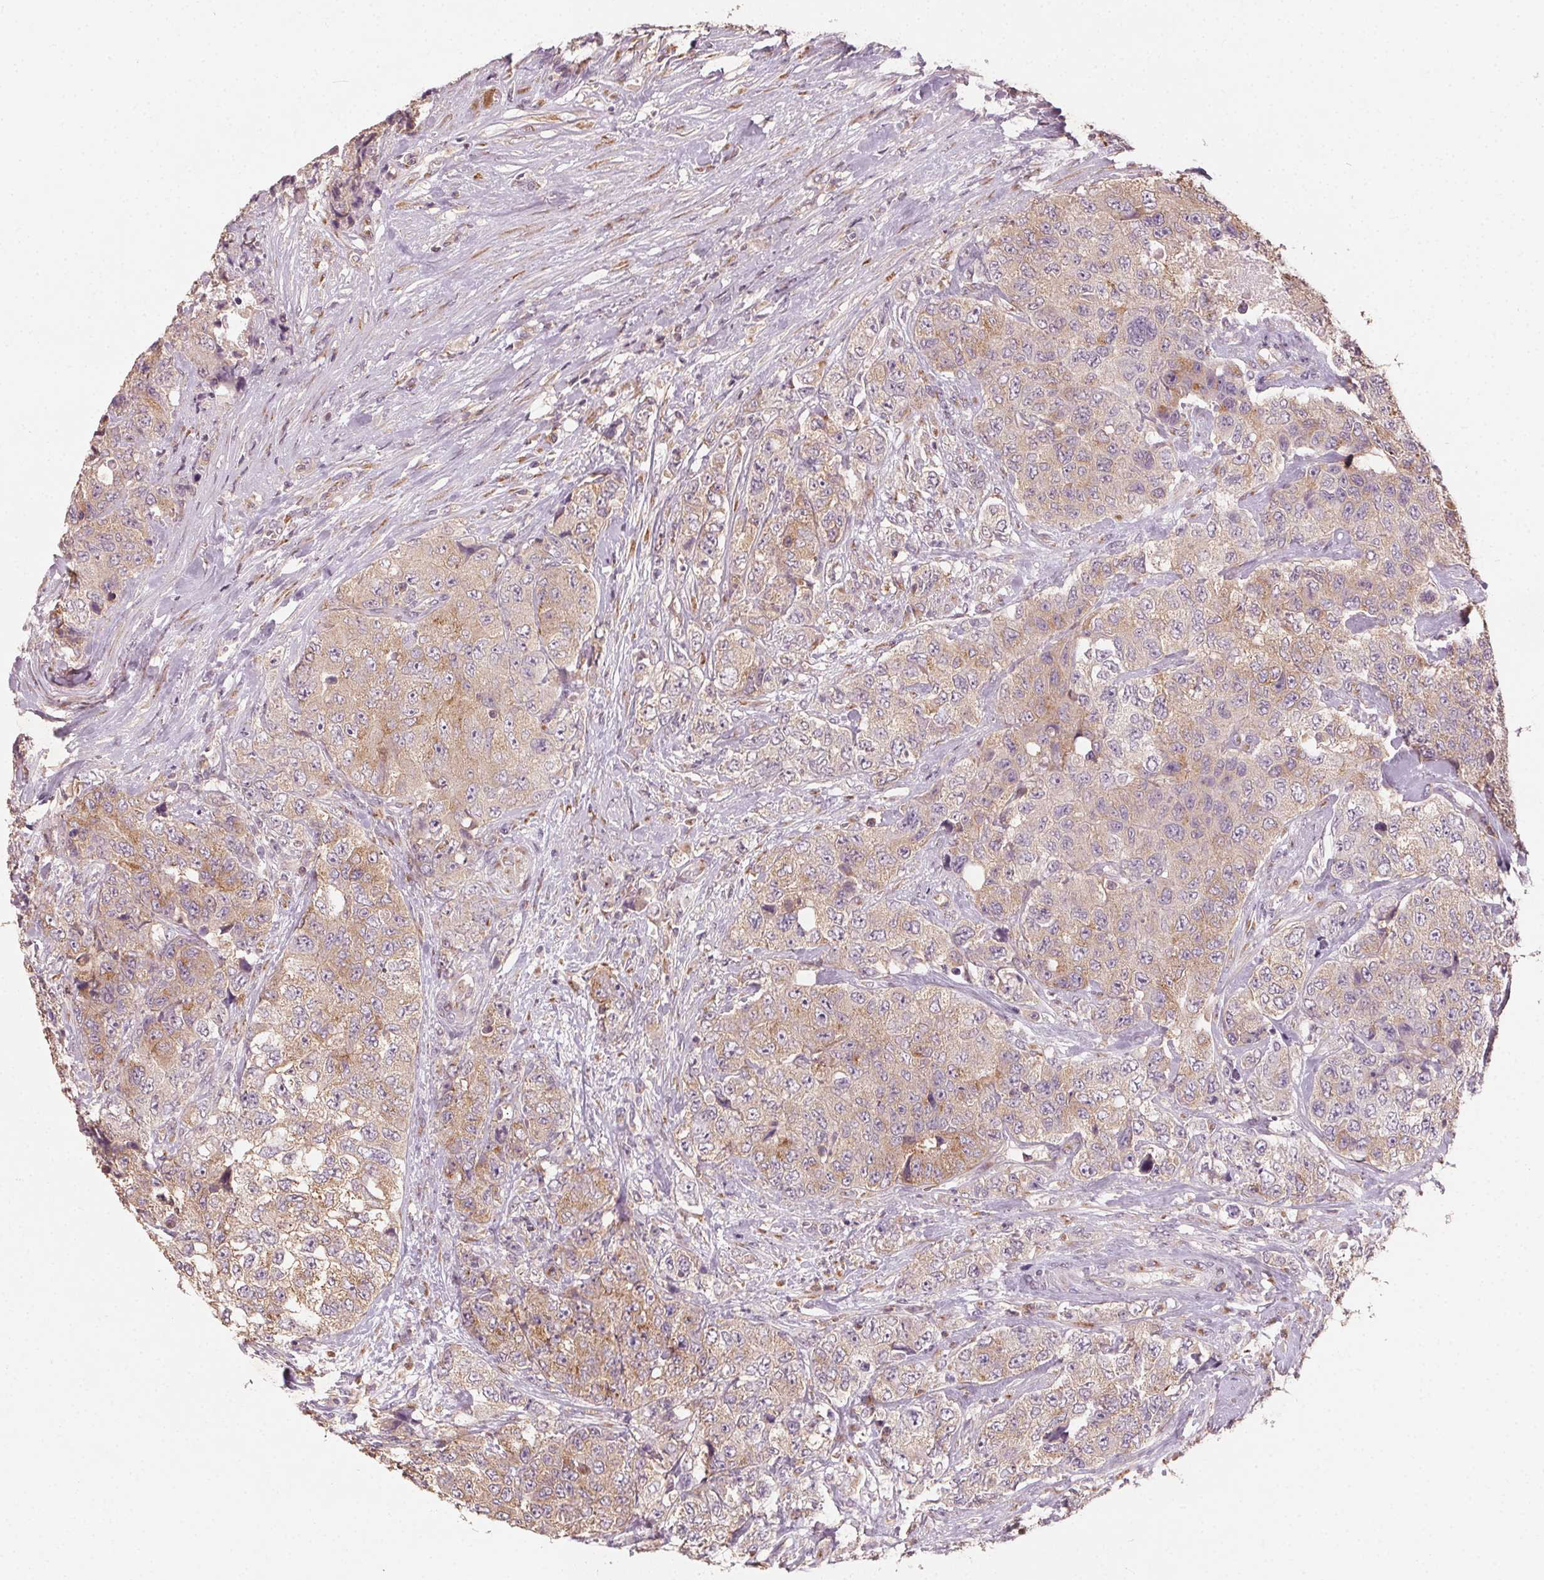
{"staining": {"intensity": "weak", "quantity": ">75%", "location": "cytoplasmic/membranous"}, "tissue": "urothelial cancer", "cell_type": "Tumor cells", "image_type": "cancer", "snomed": [{"axis": "morphology", "description": "Urothelial carcinoma, High grade"}, {"axis": "topography", "description": "Urinary bladder"}], "caption": "Urothelial carcinoma (high-grade) stained with a brown dye displays weak cytoplasmic/membranous positive expression in approximately >75% of tumor cells.", "gene": "AP1S1", "patient": {"sex": "female", "age": 78}}